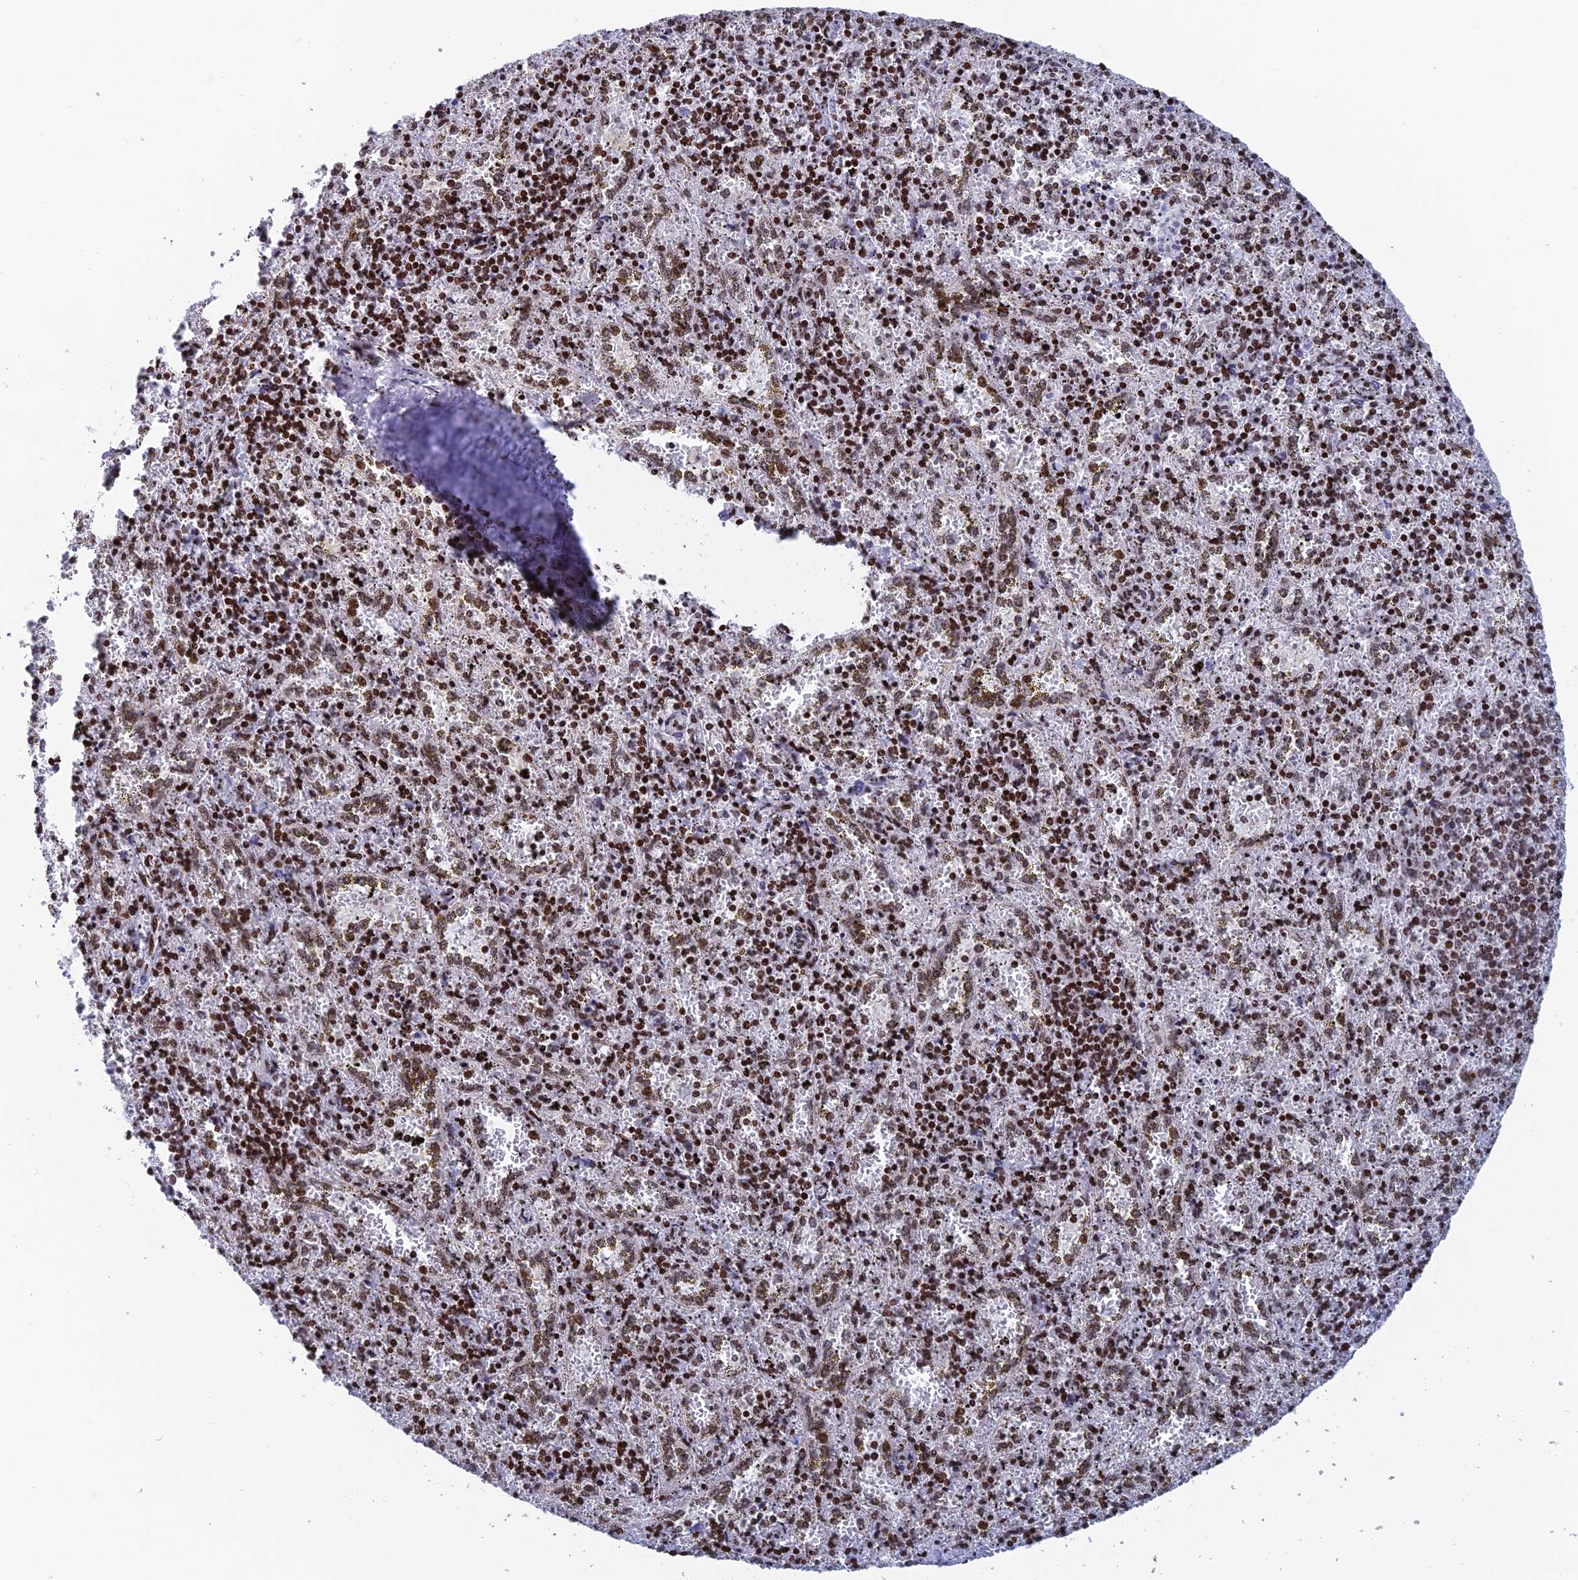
{"staining": {"intensity": "strong", "quantity": "25%-75%", "location": "nuclear"}, "tissue": "spleen", "cell_type": "Cells in red pulp", "image_type": "normal", "snomed": [{"axis": "morphology", "description": "Normal tissue, NOS"}, {"axis": "topography", "description": "Spleen"}], "caption": "IHC photomicrograph of unremarkable human spleen stained for a protein (brown), which demonstrates high levels of strong nuclear positivity in about 25%-75% of cells in red pulp.", "gene": "AFF3", "patient": {"sex": "male", "age": 11}}